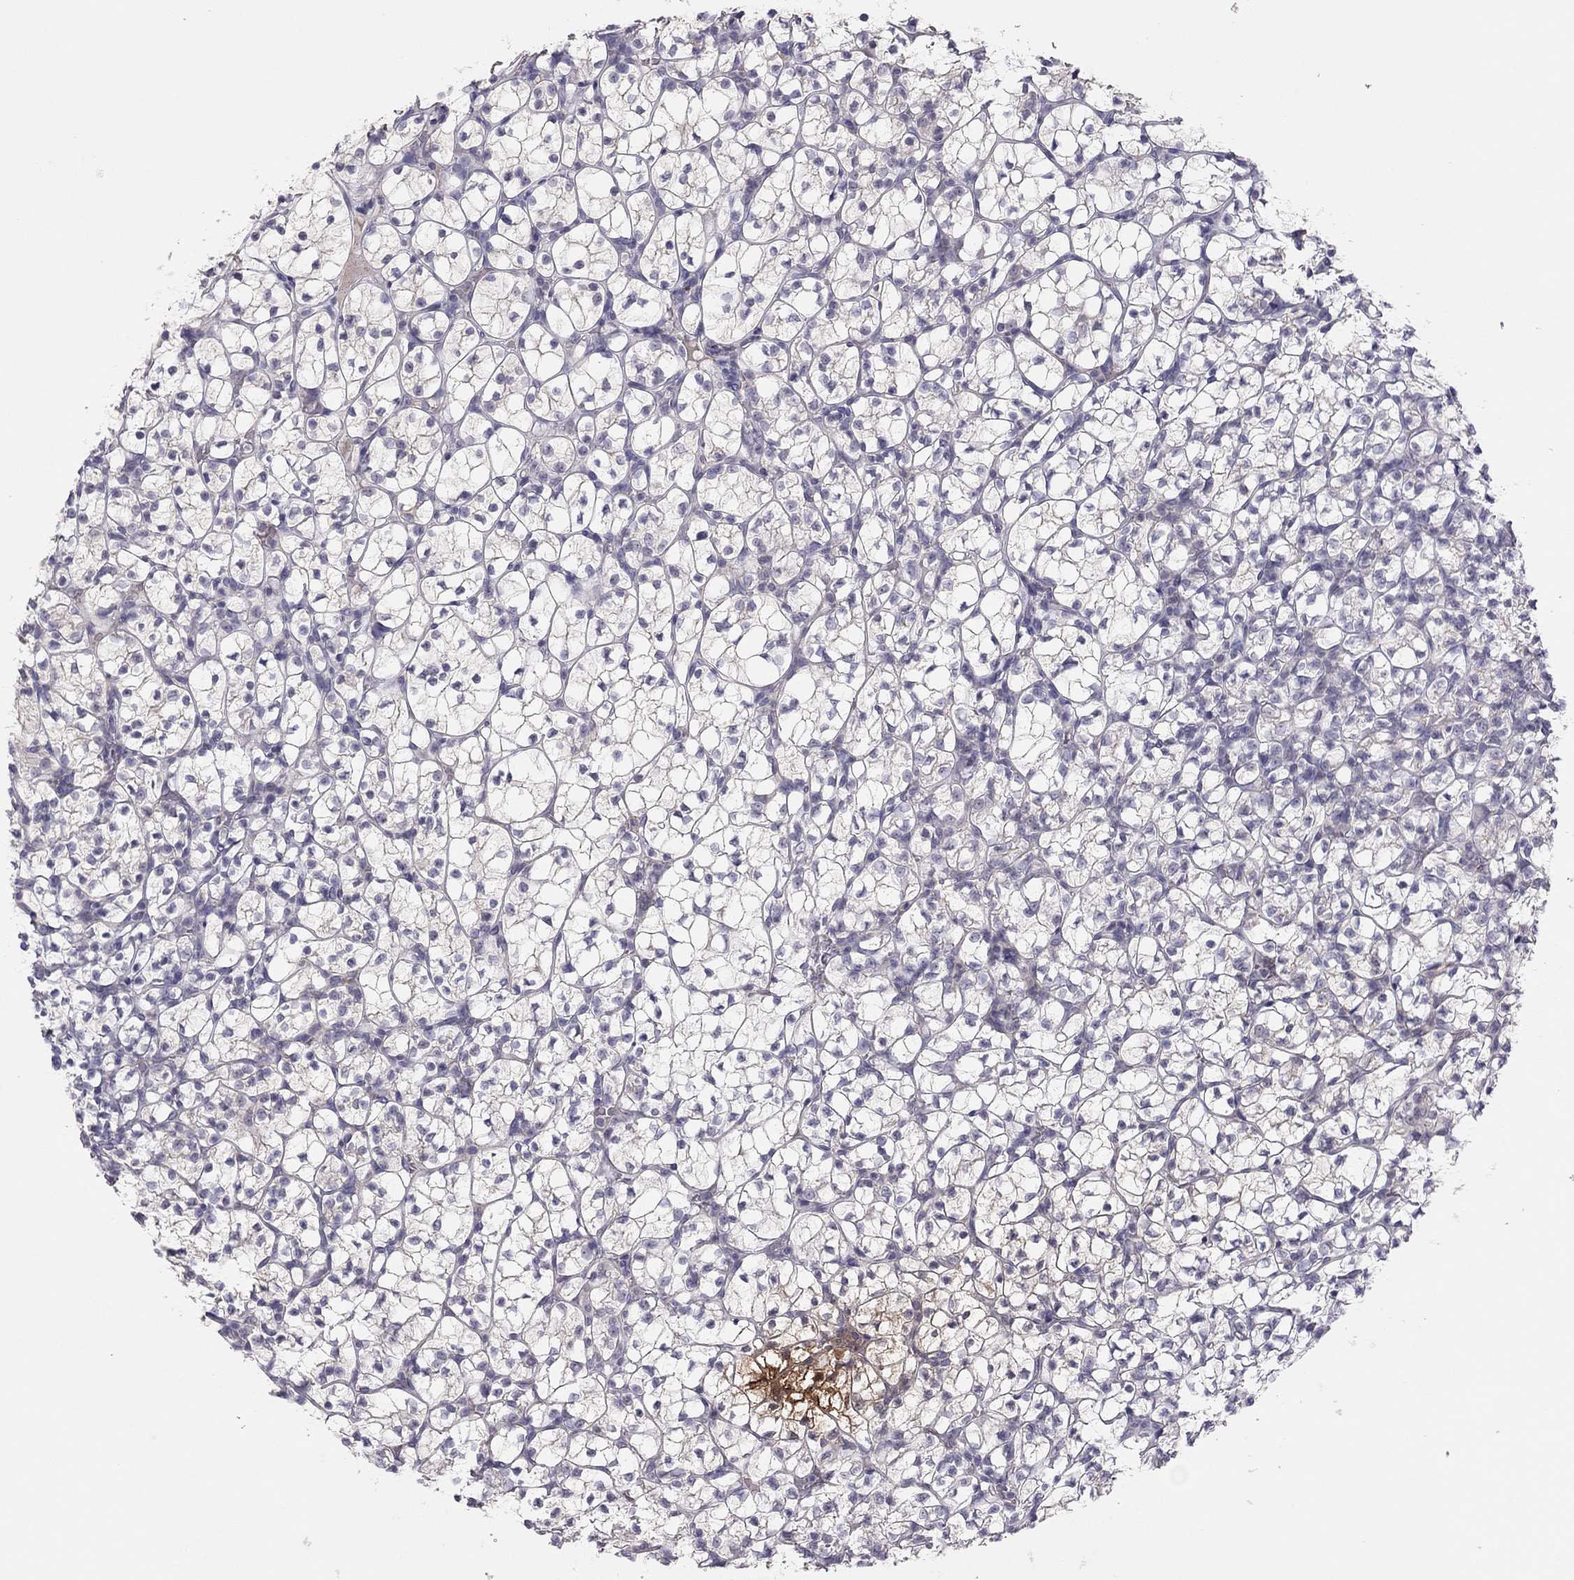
{"staining": {"intensity": "negative", "quantity": "none", "location": "none"}, "tissue": "renal cancer", "cell_type": "Tumor cells", "image_type": "cancer", "snomed": [{"axis": "morphology", "description": "Adenocarcinoma, NOS"}, {"axis": "topography", "description": "Kidney"}], "caption": "A photomicrograph of renal cancer (adenocarcinoma) stained for a protein demonstrates no brown staining in tumor cells.", "gene": "ADORA2A", "patient": {"sex": "female", "age": 89}}